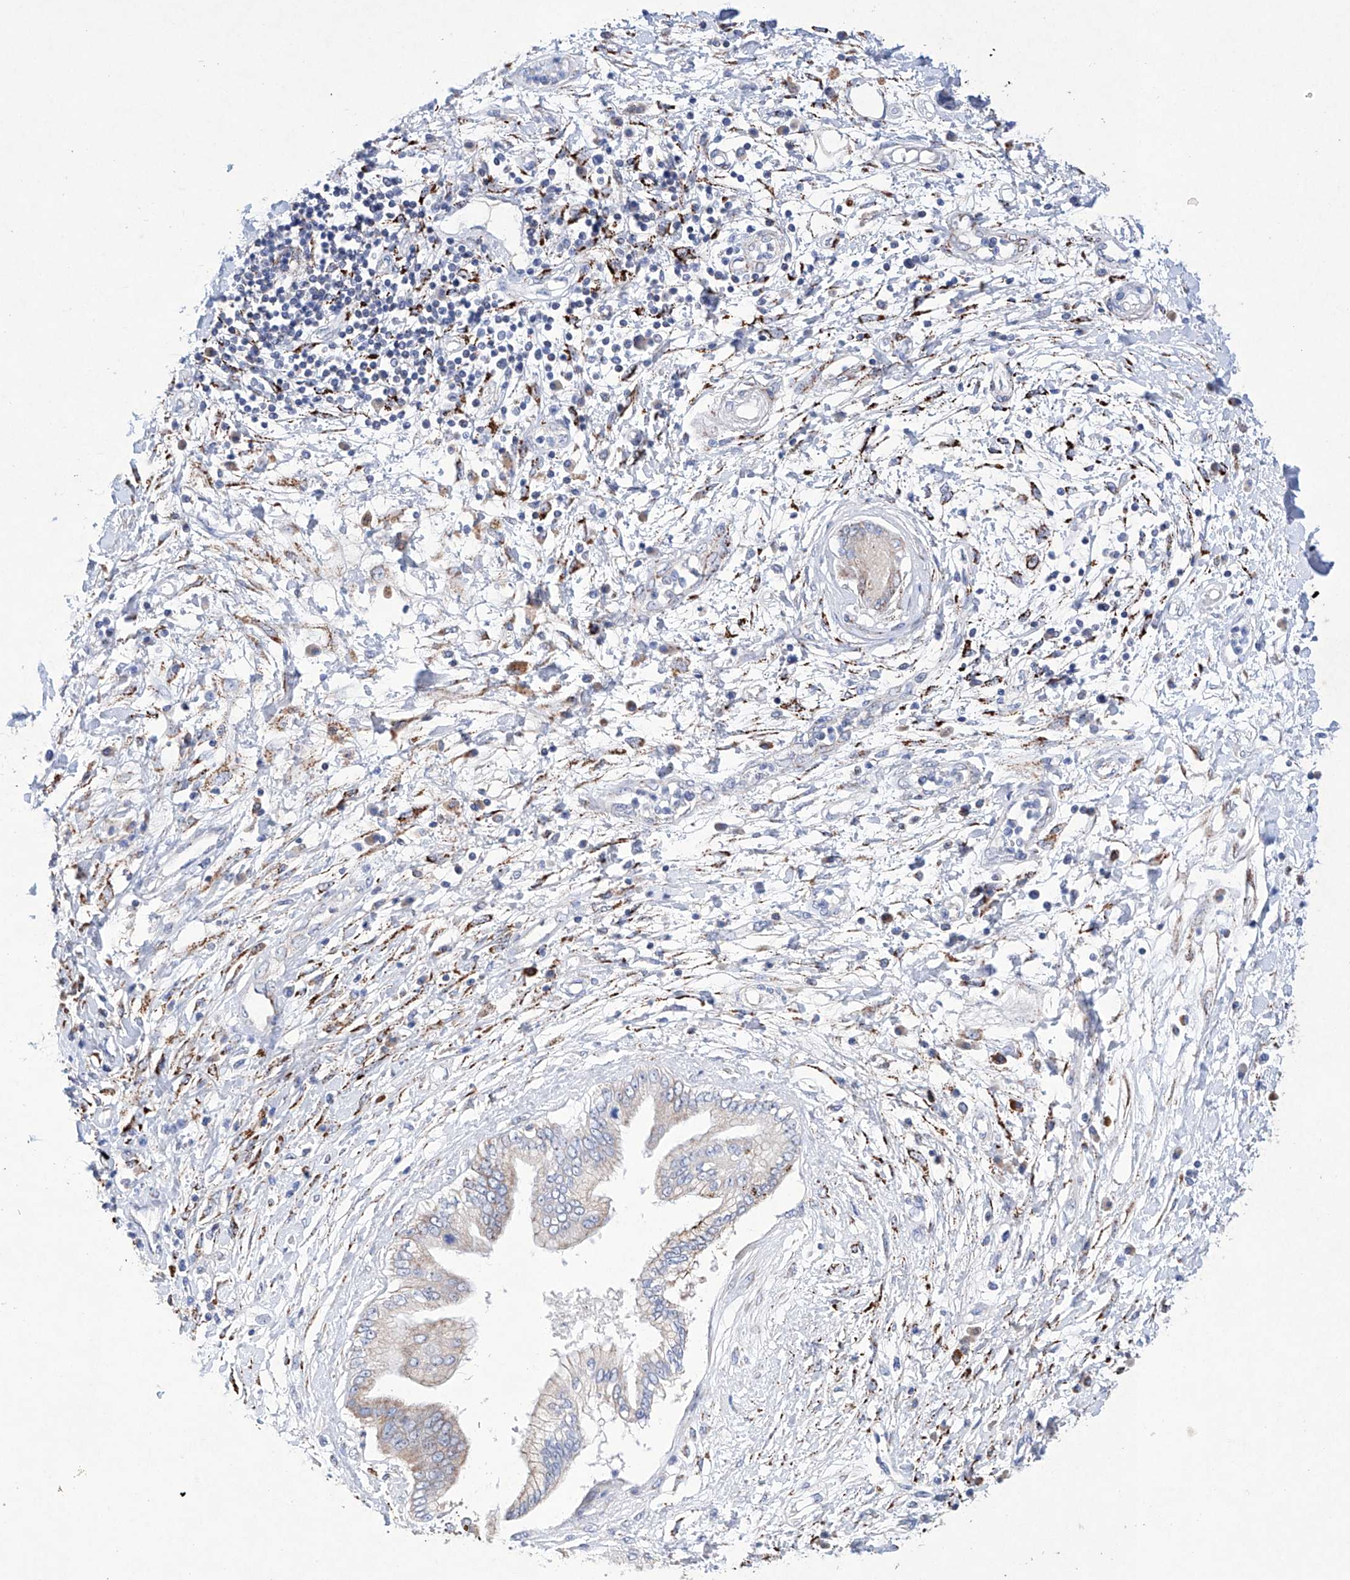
{"staining": {"intensity": "negative", "quantity": "none", "location": "none"}, "tissue": "pancreatic cancer", "cell_type": "Tumor cells", "image_type": "cancer", "snomed": [{"axis": "morphology", "description": "Adenocarcinoma, NOS"}, {"axis": "topography", "description": "Pancreas"}], "caption": "Immunohistochemistry (IHC) micrograph of adenocarcinoma (pancreatic) stained for a protein (brown), which displays no expression in tumor cells.", "gene": "NRROS", "patient": {"sex": "female", "age": 56}}